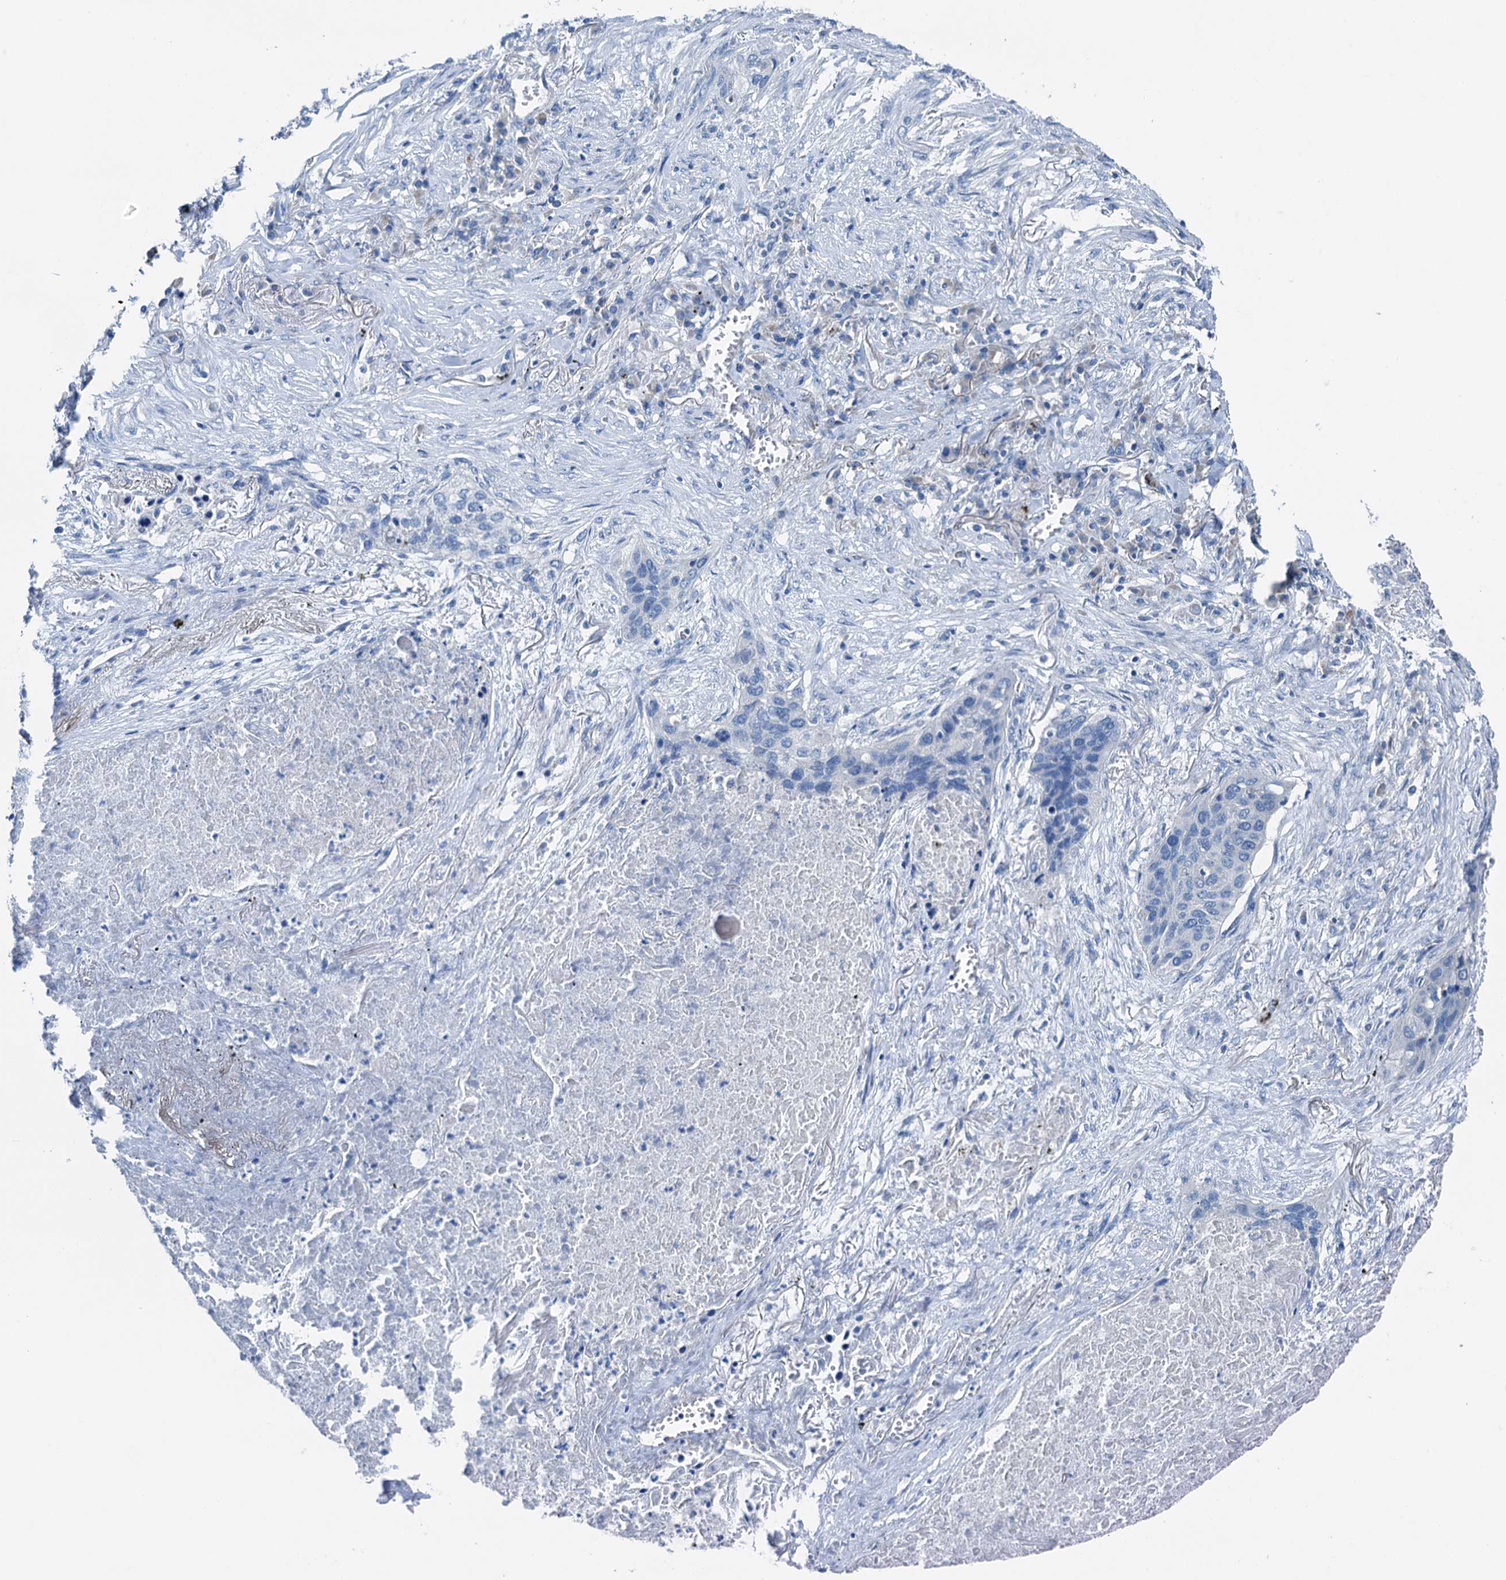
{"staining": {"intensity": "negative", "quantity": "none", "location": "none"}, "tissue": "lung cancer", "cell_type": "Tumor cells", "image_type": "cancer", "snomed": [{"axis": "morphology", "description": "Squamous cell carcinoma, NOS"}, {"axis": "topography", "description": "Lung"}], "caption": "An immunohistochemistry micrograph of lung cancer is shown. There is no staining in tumor cells of lung cancer. Brightfield microscopy of immunohistochemistry stained with DAB (3,3'-diaminobenzidine) (brown) and hematoxylin (blue), captured at high magnification.", "gene": "ELAC1", "patient": {"sex": "female", "age": 63}}